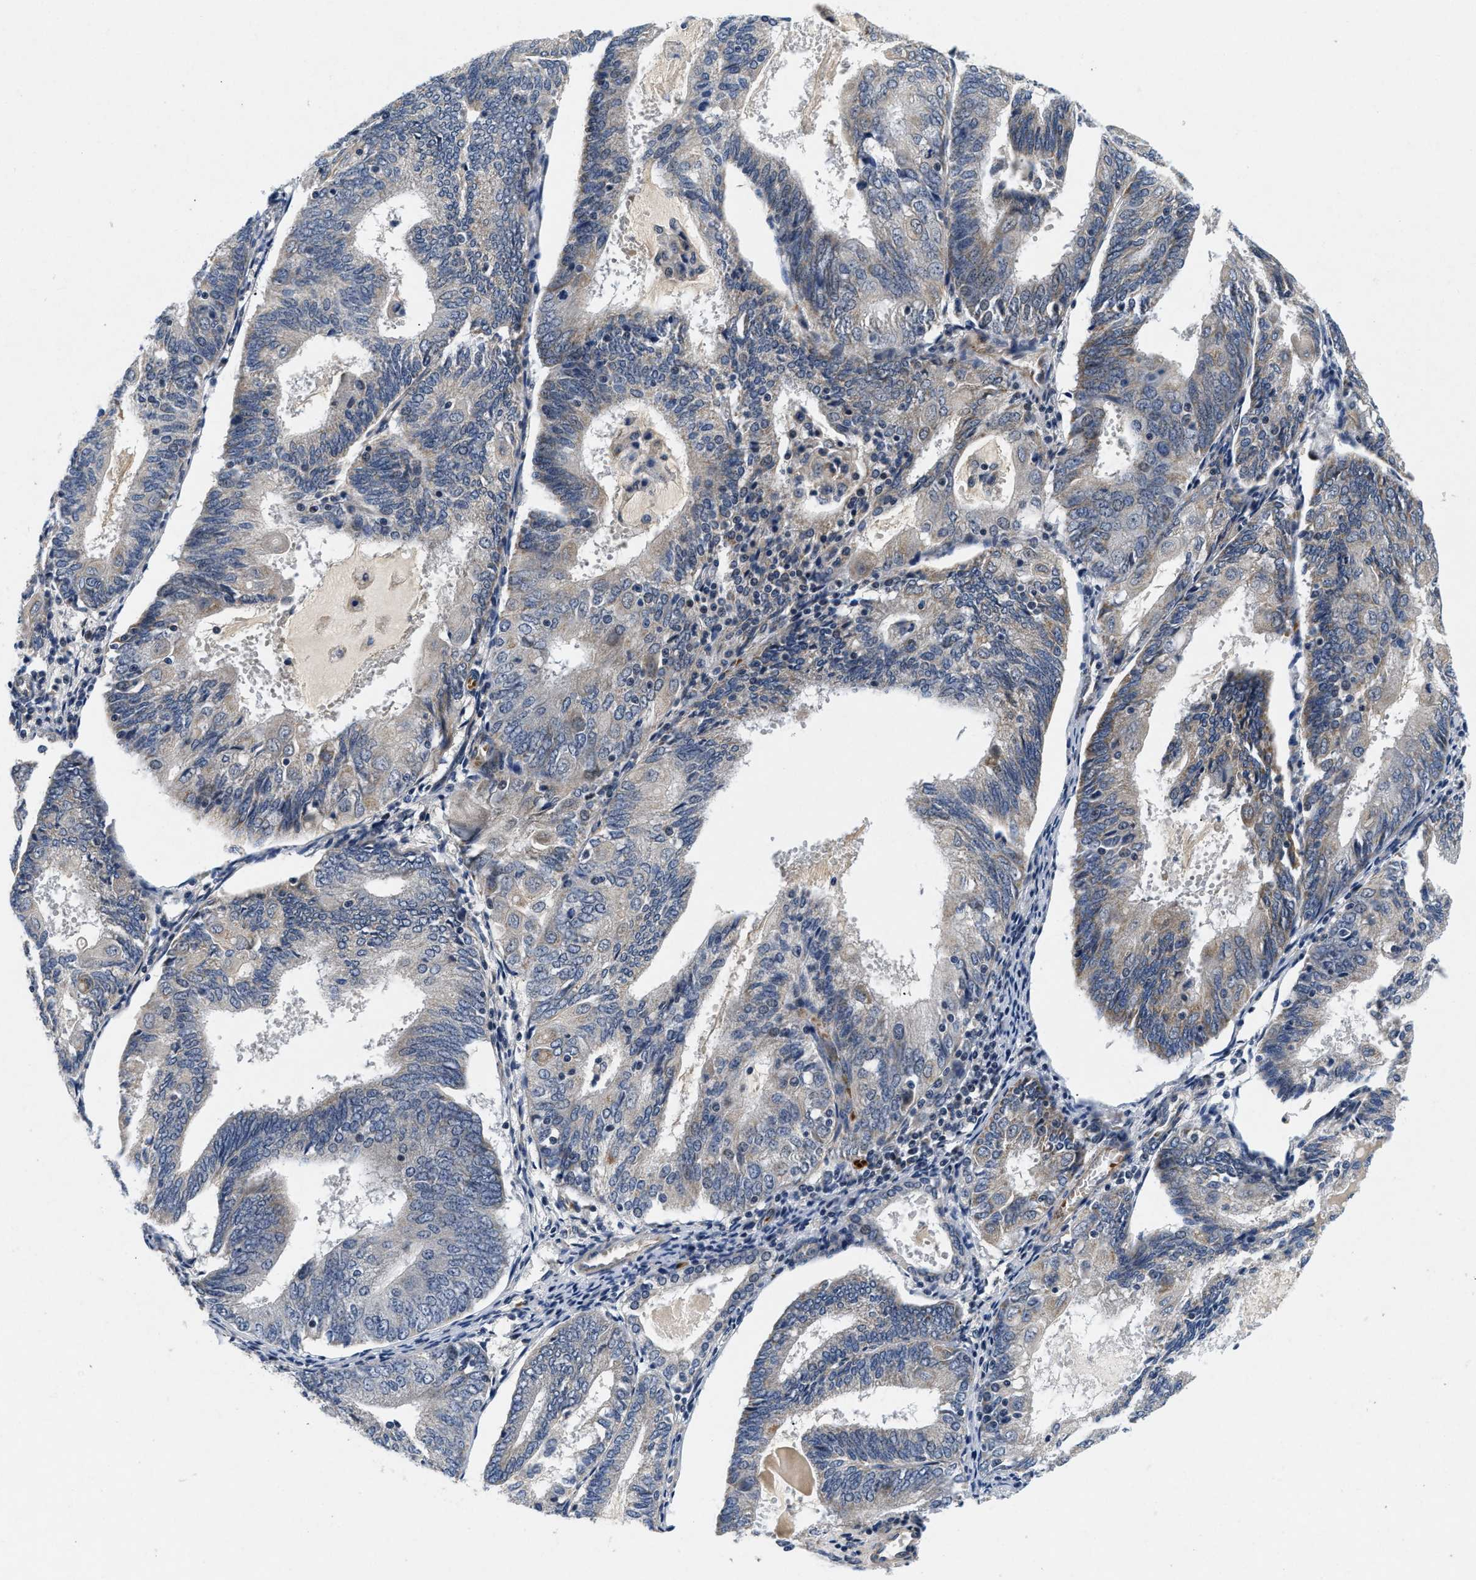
{"staining": {"intensity": "negative", "quantity": "none", "location": "none"}, "tissue": "endometrial cancer", "cell_type": "Tumor cells", "image_type": "cancer", "snomed": [{"axis": "morphology", "description": "Adenocarcinoma, NOS"}, {"axis": "topography", "description": "Endometrium"}], "caption": "IHC histopathology image of neoplastic tissue: endometrial cancer stained with DAB (3,3'-diaminobenzidine) exhibits no significant protein positivity in tumor cells.", "gene": "PDP1", "patient": {"sex": "female", "age": 81}}